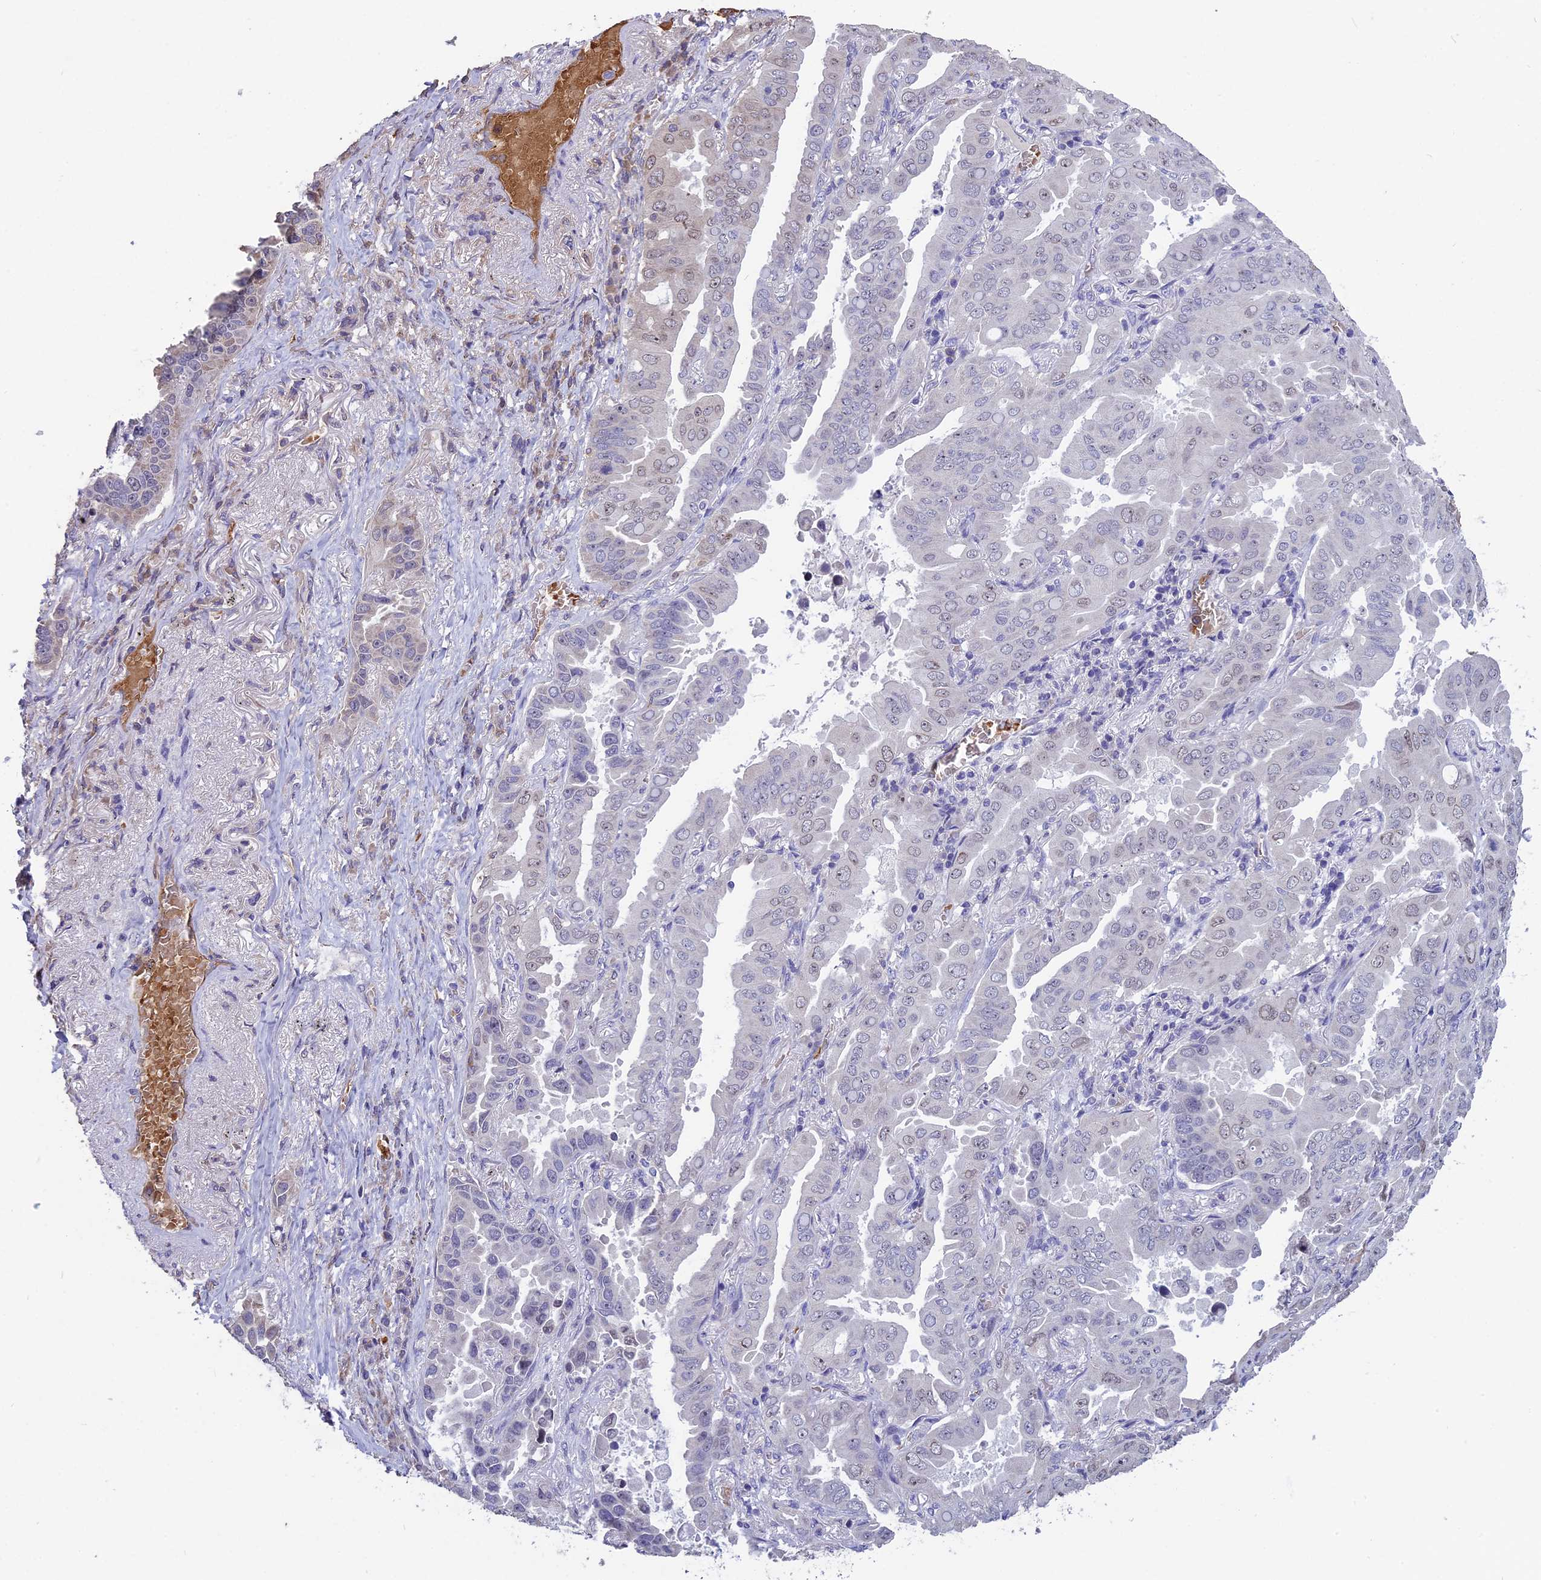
{"staining": {"intensity": "negative", "quantity": "none", "location": "none"}, "tissue": "lung cancer", "cell_type": "Tumor cells", "image_type": "cancer", "snomed": [{"axis": "morphology", "description": "Adenocarcinoma, NOS"}, {"axis": "topography", "description": "Lung"}], "caption": "DAB (3,3'-diaminobenzidine) immunohistochemical staining of human lung cancer demonstrates no significant expression in tumor cells. Nuclei are stained in blue.", "gene": "KNOP1", "patient": {"sex": "male", "age": 64}}